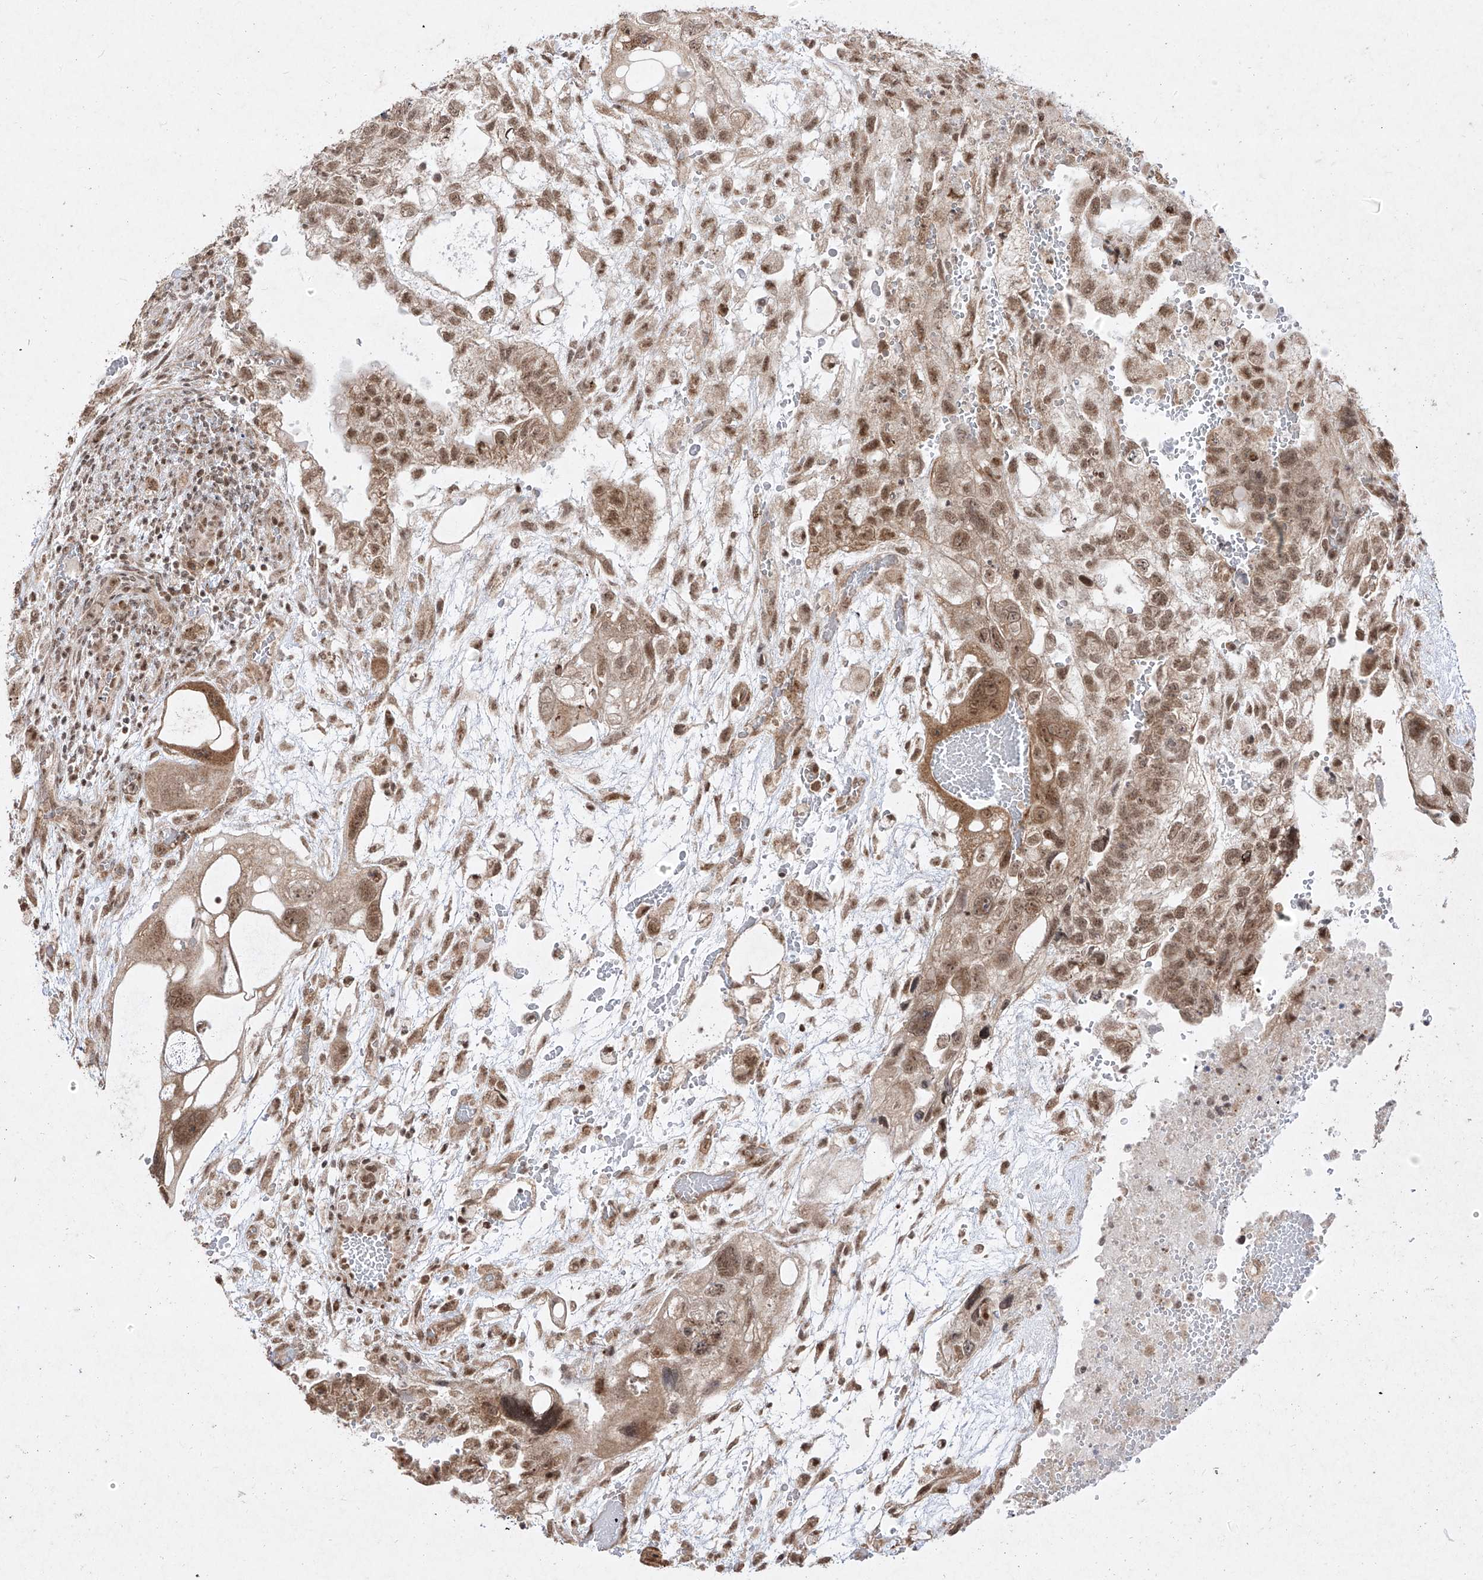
{"staining": {"intensity": "moderate", "quantity": ">75%", "location": "nuclear"}, "tissue": "testis cancer", "cell_type": "Tumor cells", "image_type": "cancer", "snomed": [{"axis": "morphology", "description": "Carcinoma, Embryonal, NOS"}, {"axis": "topography", "description": "Testis"}], "caption": "This photomicrograph displays testis cancer (embryonal carcinoma) stained with immunohistochemistry to label a protein in brown. The nuclear of tumor cells show moderate positivity for the protein. Nuclei are counter-stained blue.", "gene": "SNRNP27", "patient": {"sex": "male", "age": 36}}